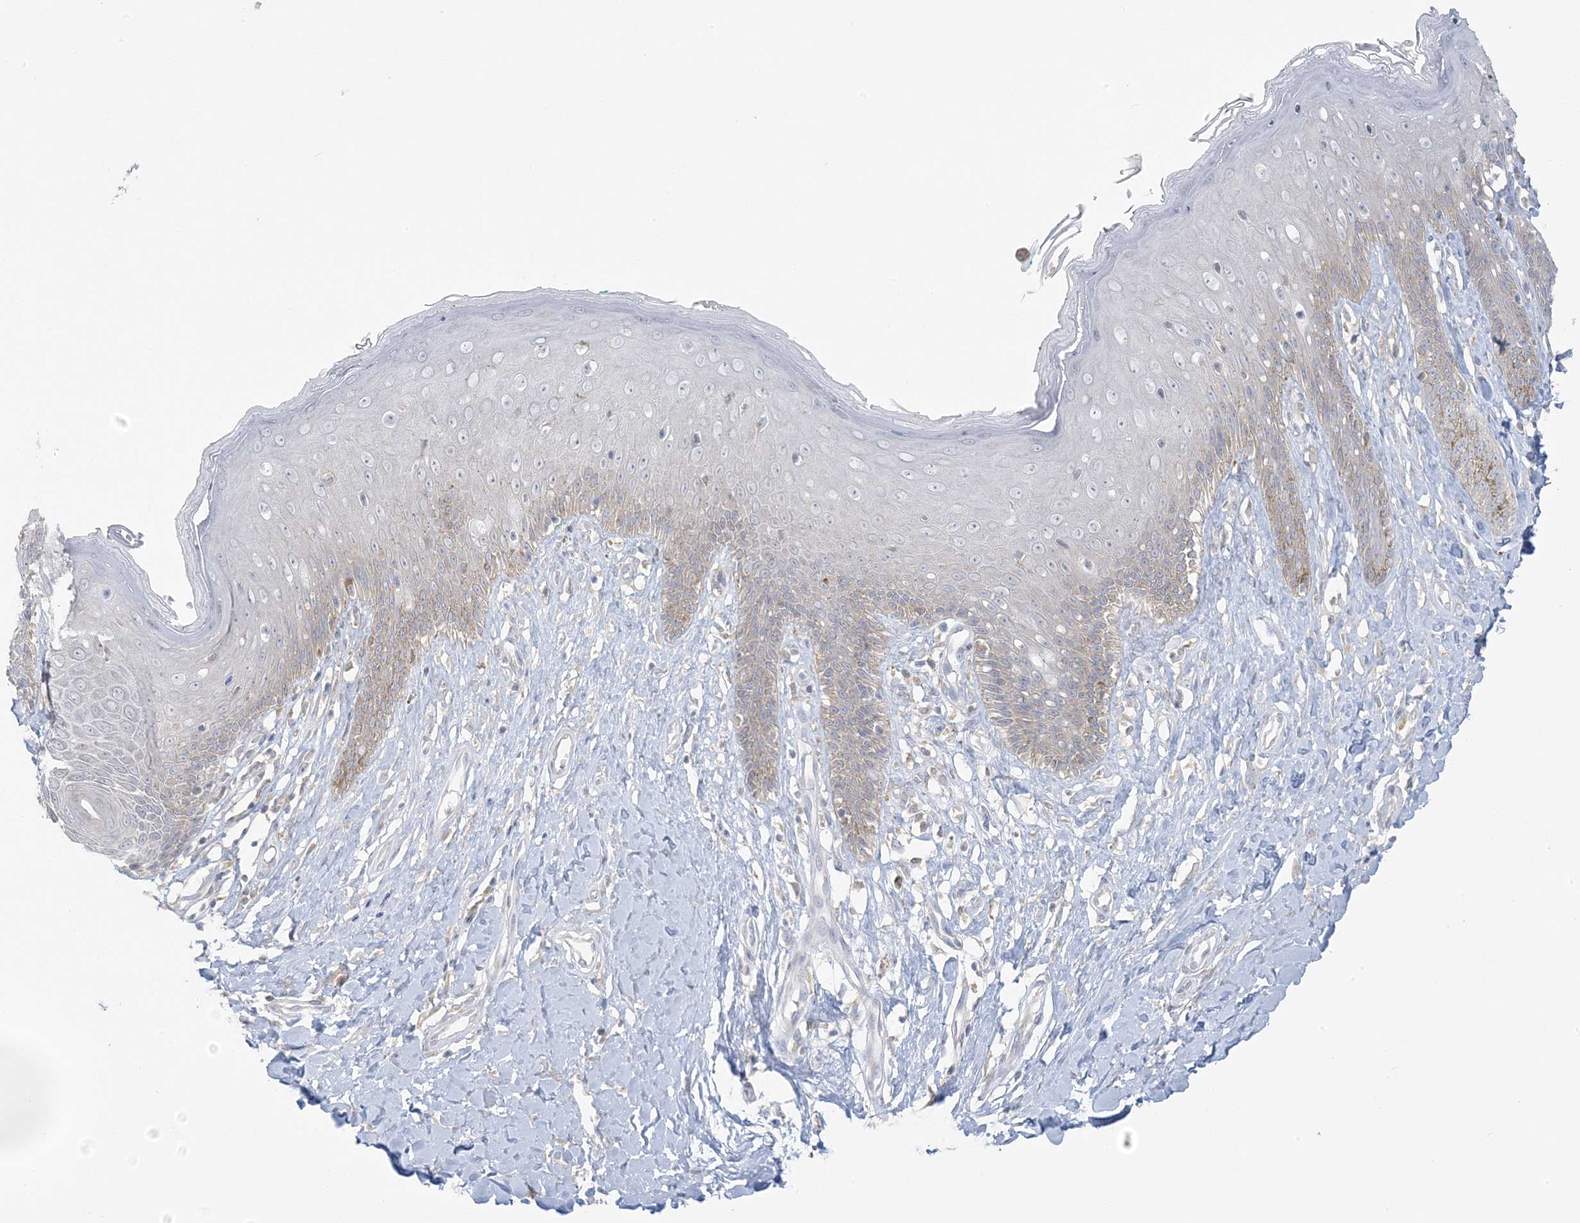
{"staining": {"intensity": "weak", "quantity": "25%-75%", "location": "cytoplasmic/membranous"}, "tissue": "skin", "cell_type": "Epidermal cells", "image_type": "normal", "snomed": [{"axis": "morphology", "description": "Normal tissue, NOS"}, {"axis": "morphology", "description": "Squamous cell carcinoma, NOS"}, {"axis": "topography", "description": "Vulva"}], "caption": "High-power microscopy captured an IHC image of unremarkable skin, revealing weak cytoplasmic/membranous staining in about 25%-75% of epidermal cells. (Brightfield microscopy of DAB IHC at high magnification).", "gene": "EEFSEC", "patient": {"sex": "female", "age": 85}}